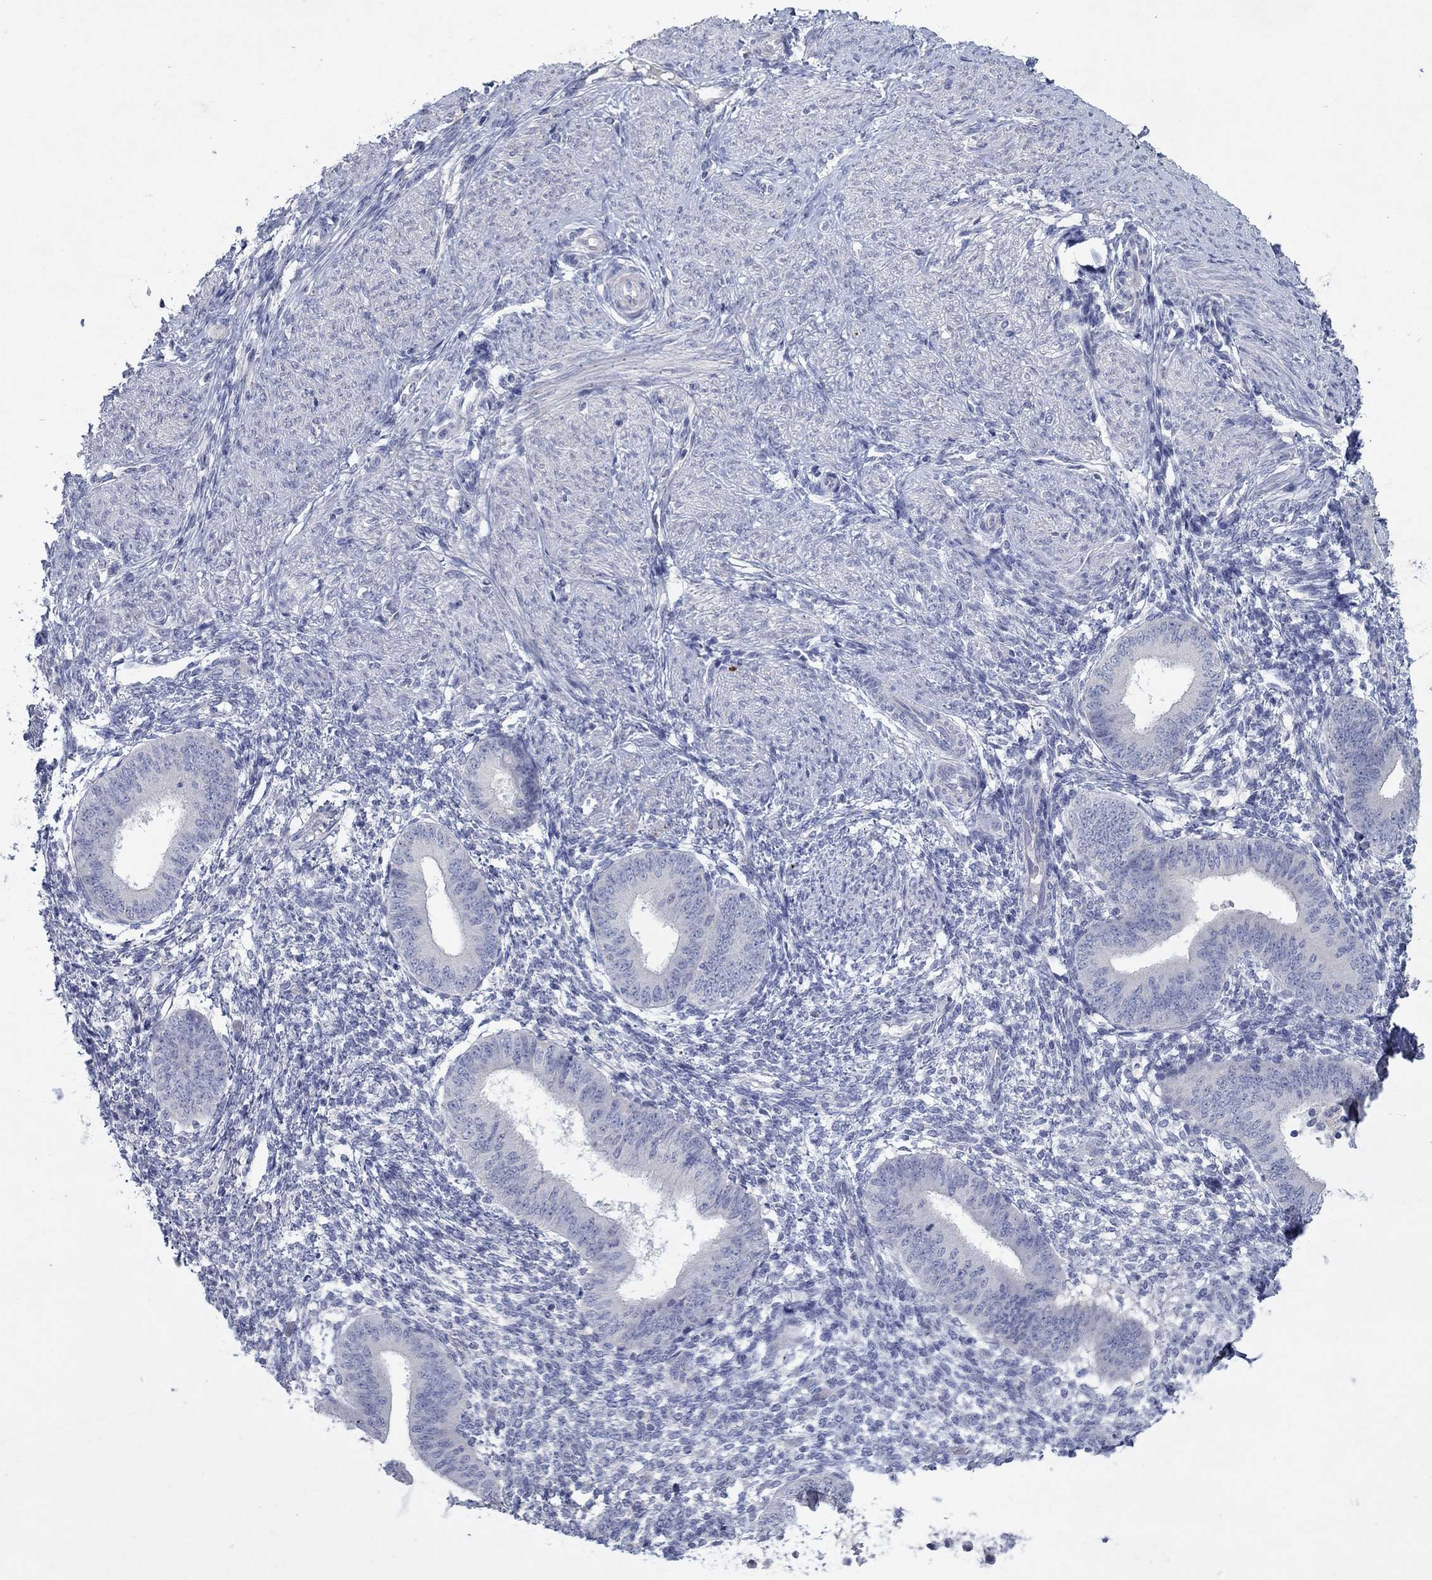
{"staining": {"intensity": "negative", "quantity": "none", "location": "none"}, "tissue": "endometrium", "cell_type": "Cells in endometrial stroma", "image_type": "normal", "snomed": [{"axis": "morphology", "description": "Normal tissue, NOS"}, {"axis": "topography", "description": "Endometrium"}], "caption": "Immunohistochemistry of benign endometrium displays no expression in cells in endometrial stroma. (Immunohistochemistry, brightfield microscopy, high magnification).", "gene": "KRT40", "patient": {"sex": "female", "age": 47}}